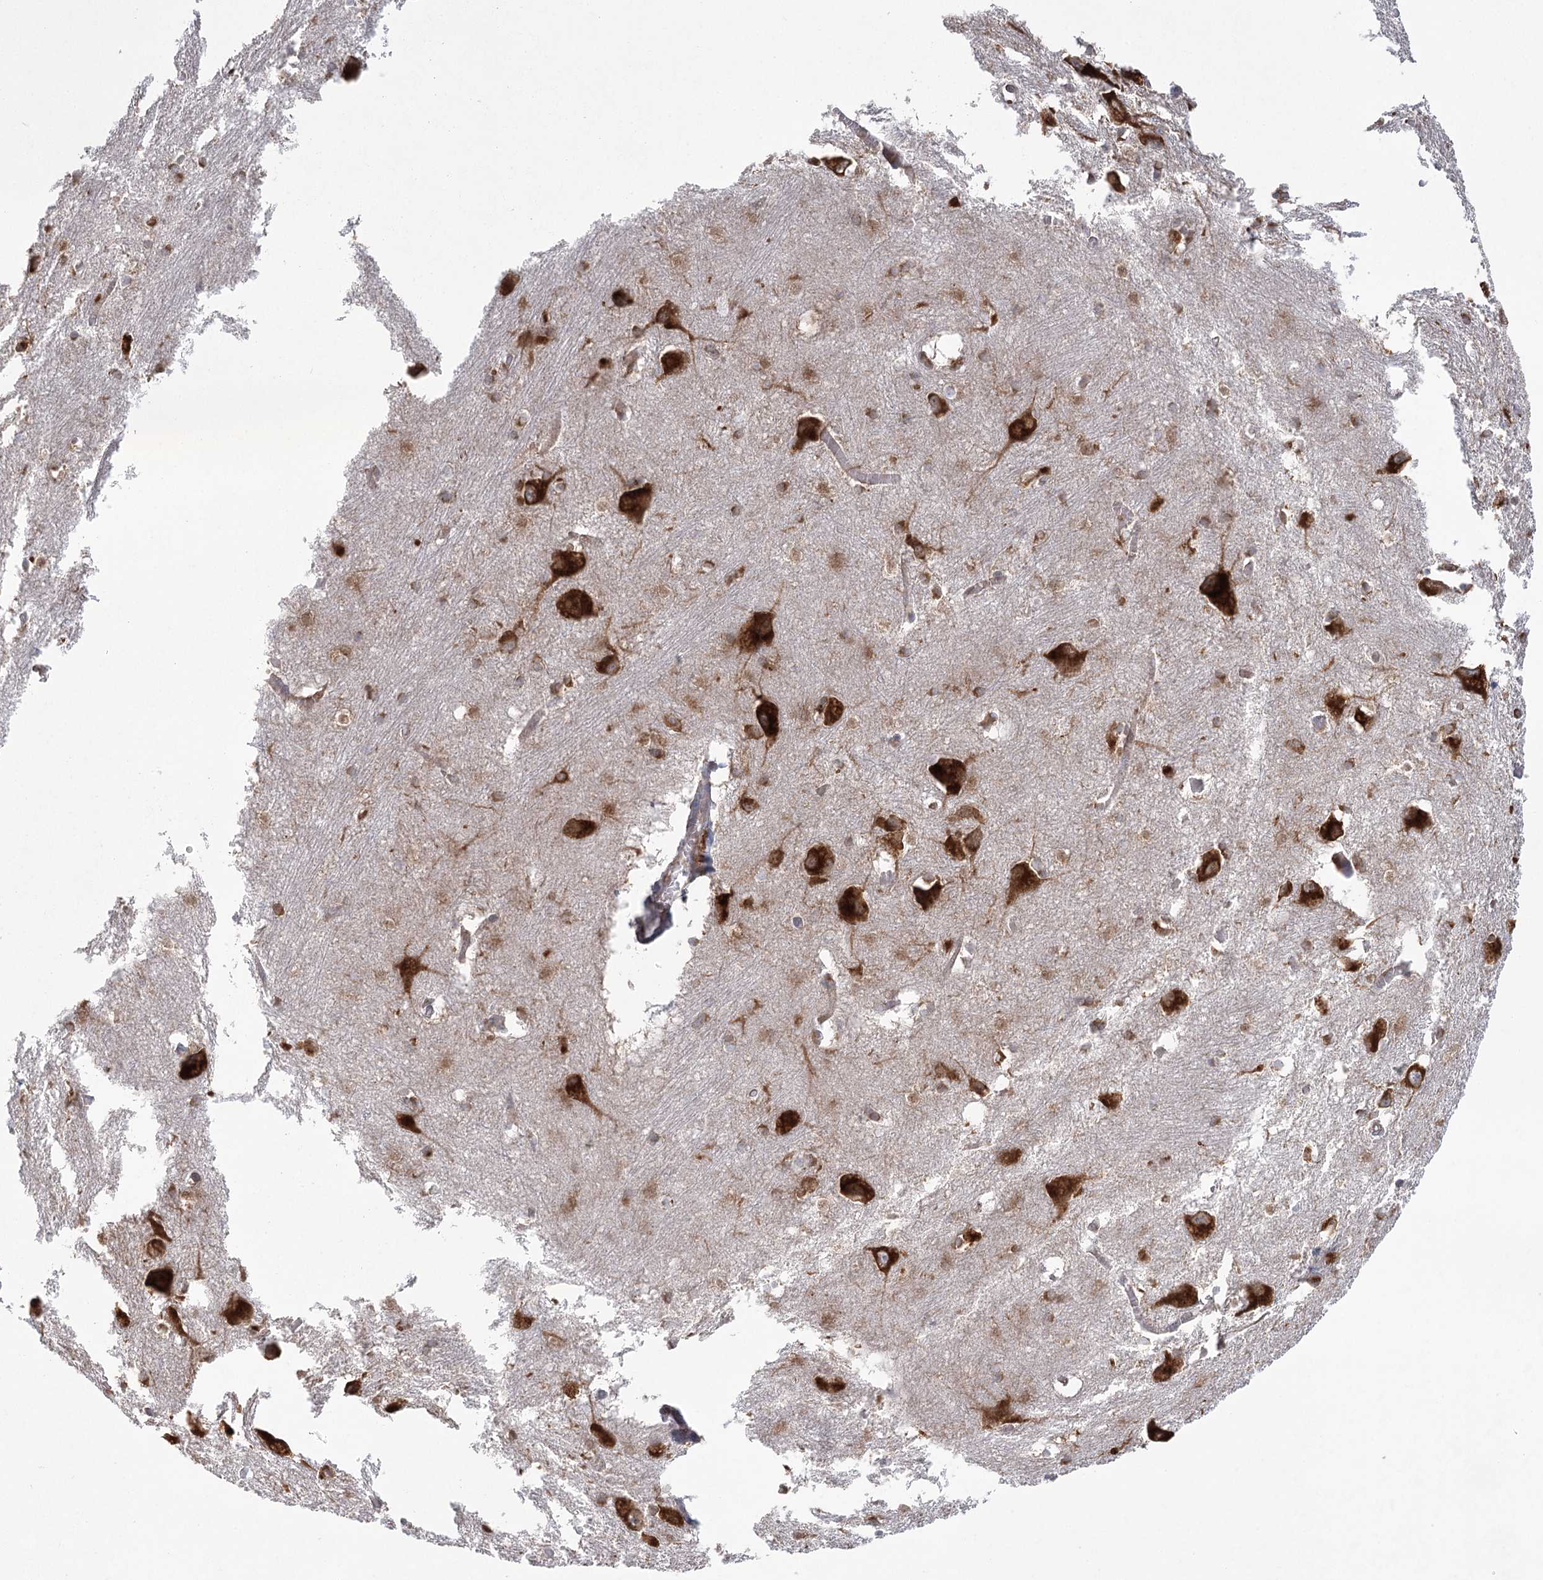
{"staining": {"intensity": "moderate", "quantity": "<25%", "location": "cytoplasmic/membranous"}, "tissue": "caudate", "cell_type": "Glial cells", "image_type": "normal", "snomed": [{"axis": "morphology", "description": "Normal tissue, NOS"}, {"axis": "topography", "description": "Lateral ventricle wall"}], "caption": "Caudate stained with a brown dye displays moderate cytoplasmic/membranous positive expression in approximately <25% of glial cells.", "gene": "EIF3A", "patient": {"sex": "male", "age": 37}}